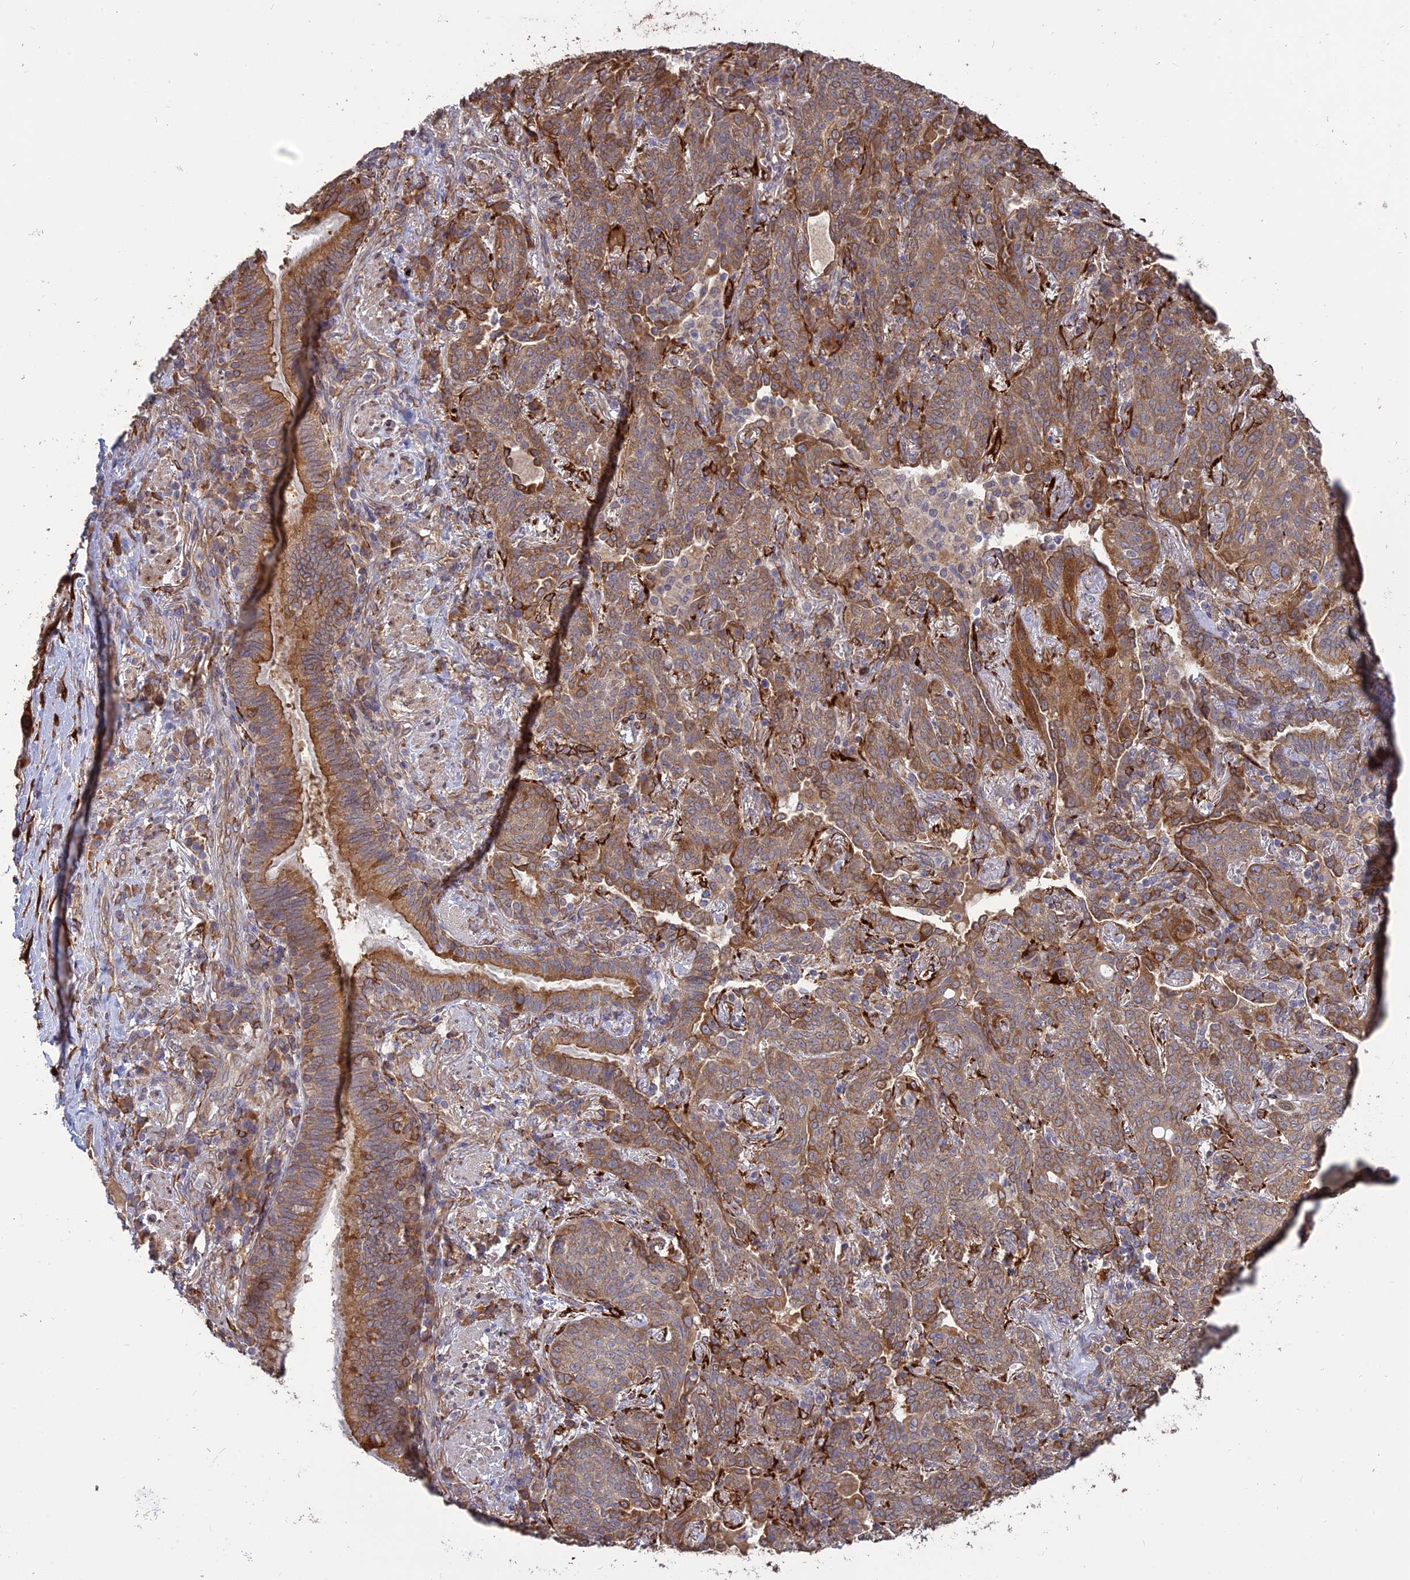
{"staining": {"intensity": "moderate", "quantity": ">75%", "location": "cytoplasmic/membranous"}, "tissue": "lung cancer", "cell_type": "Tumor cells", "image_type": "cancer", "snomed": [{"axis": "morphology", "description": "Squamous cell carcinoma, NOS"}, {"axis": "topography", "description": "Lung"}], "caption": "Protein staining of lung cancer tissue demonstrates moderate cytoplasmic/membranous staining in approximately >75% of tumor cells.", "gene": "PPIC", "patient": {"sex": "female", "age": 70}}